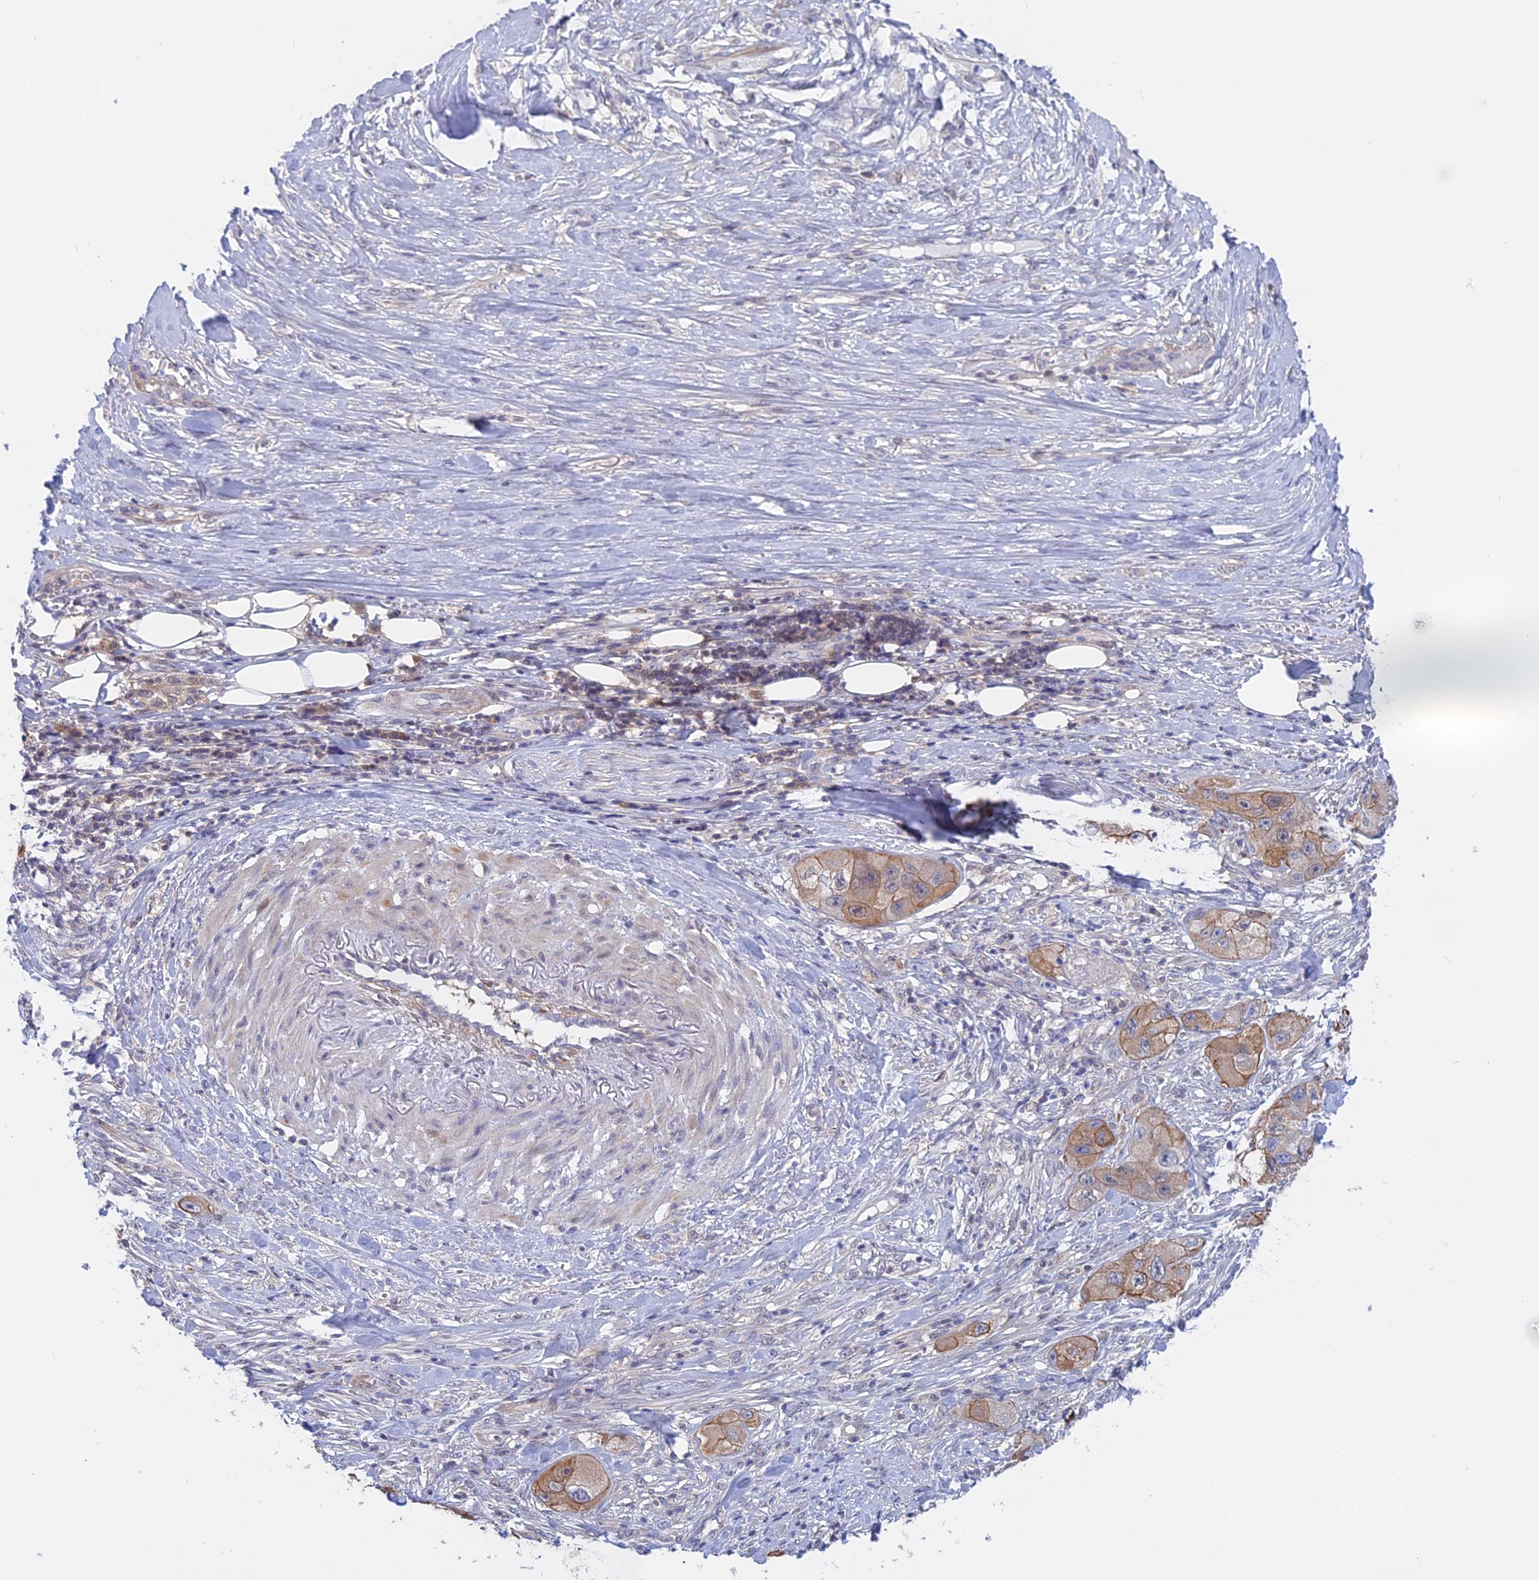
{"staining": {"intensity": "moderate", "quantity": ">75%", "location": "cytoplasmic/membranous"}, "tissue": "skin cancer", "cell_type": "Tumor cells", "image_type": "cancer", "snomed": [{"axis": "morphology", "description": "Squamous cell carcinoma, NOS"}, {"axis": "topography", "description": "Skin"}, {"axis": "topography", "description": "Subcutis"}], "caption": "Protein expression analysis of squamous cell carcinoma (skin) shows moderate cytoplasmic/membranous staining in approximately >75% of tumor cells.", "gene": "STUB1", "patient": {"sex": "male", "age": 73}}